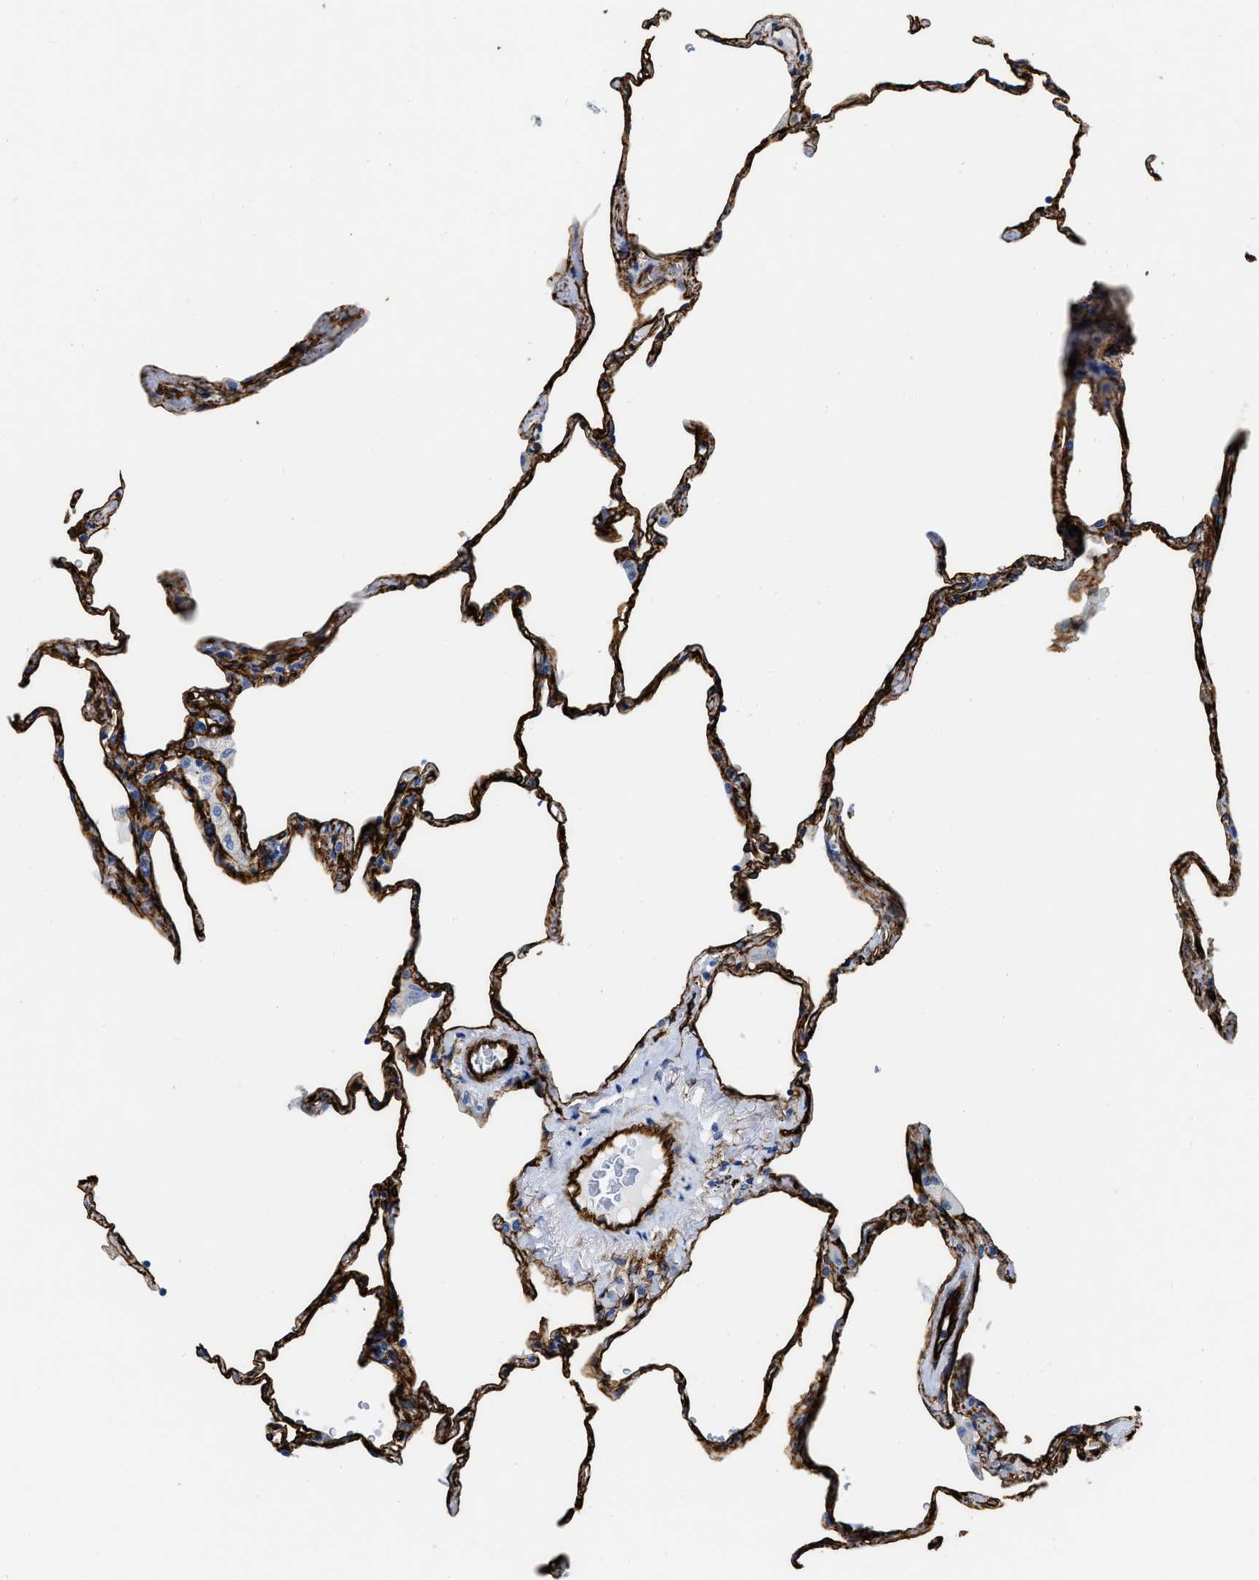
{"staining": {"intensity": "moderate", "quantity": "25%-75%", "location": "cytoplasmic/membranous"}, "tissue": "lung", "cell_type": "Alveolar cells", "image_type": "normal", "snomed": [{"axis": "morphology", "description": "Normal tissue, NOS"}, {"axis": "topography", "description": "Lung"}], "caption": "A high-resolution image shows immunohistochemistry (IHC) staining of normal lung, which reveals moderate cytoplasmic/membranous staining in approximately 25%-75% of alveolar cells. (brown staining indicates protein expression, while blue staining denotes nuclei).", "gene": "TVP23B", "patient": {"sex": "male", "age": 59}}